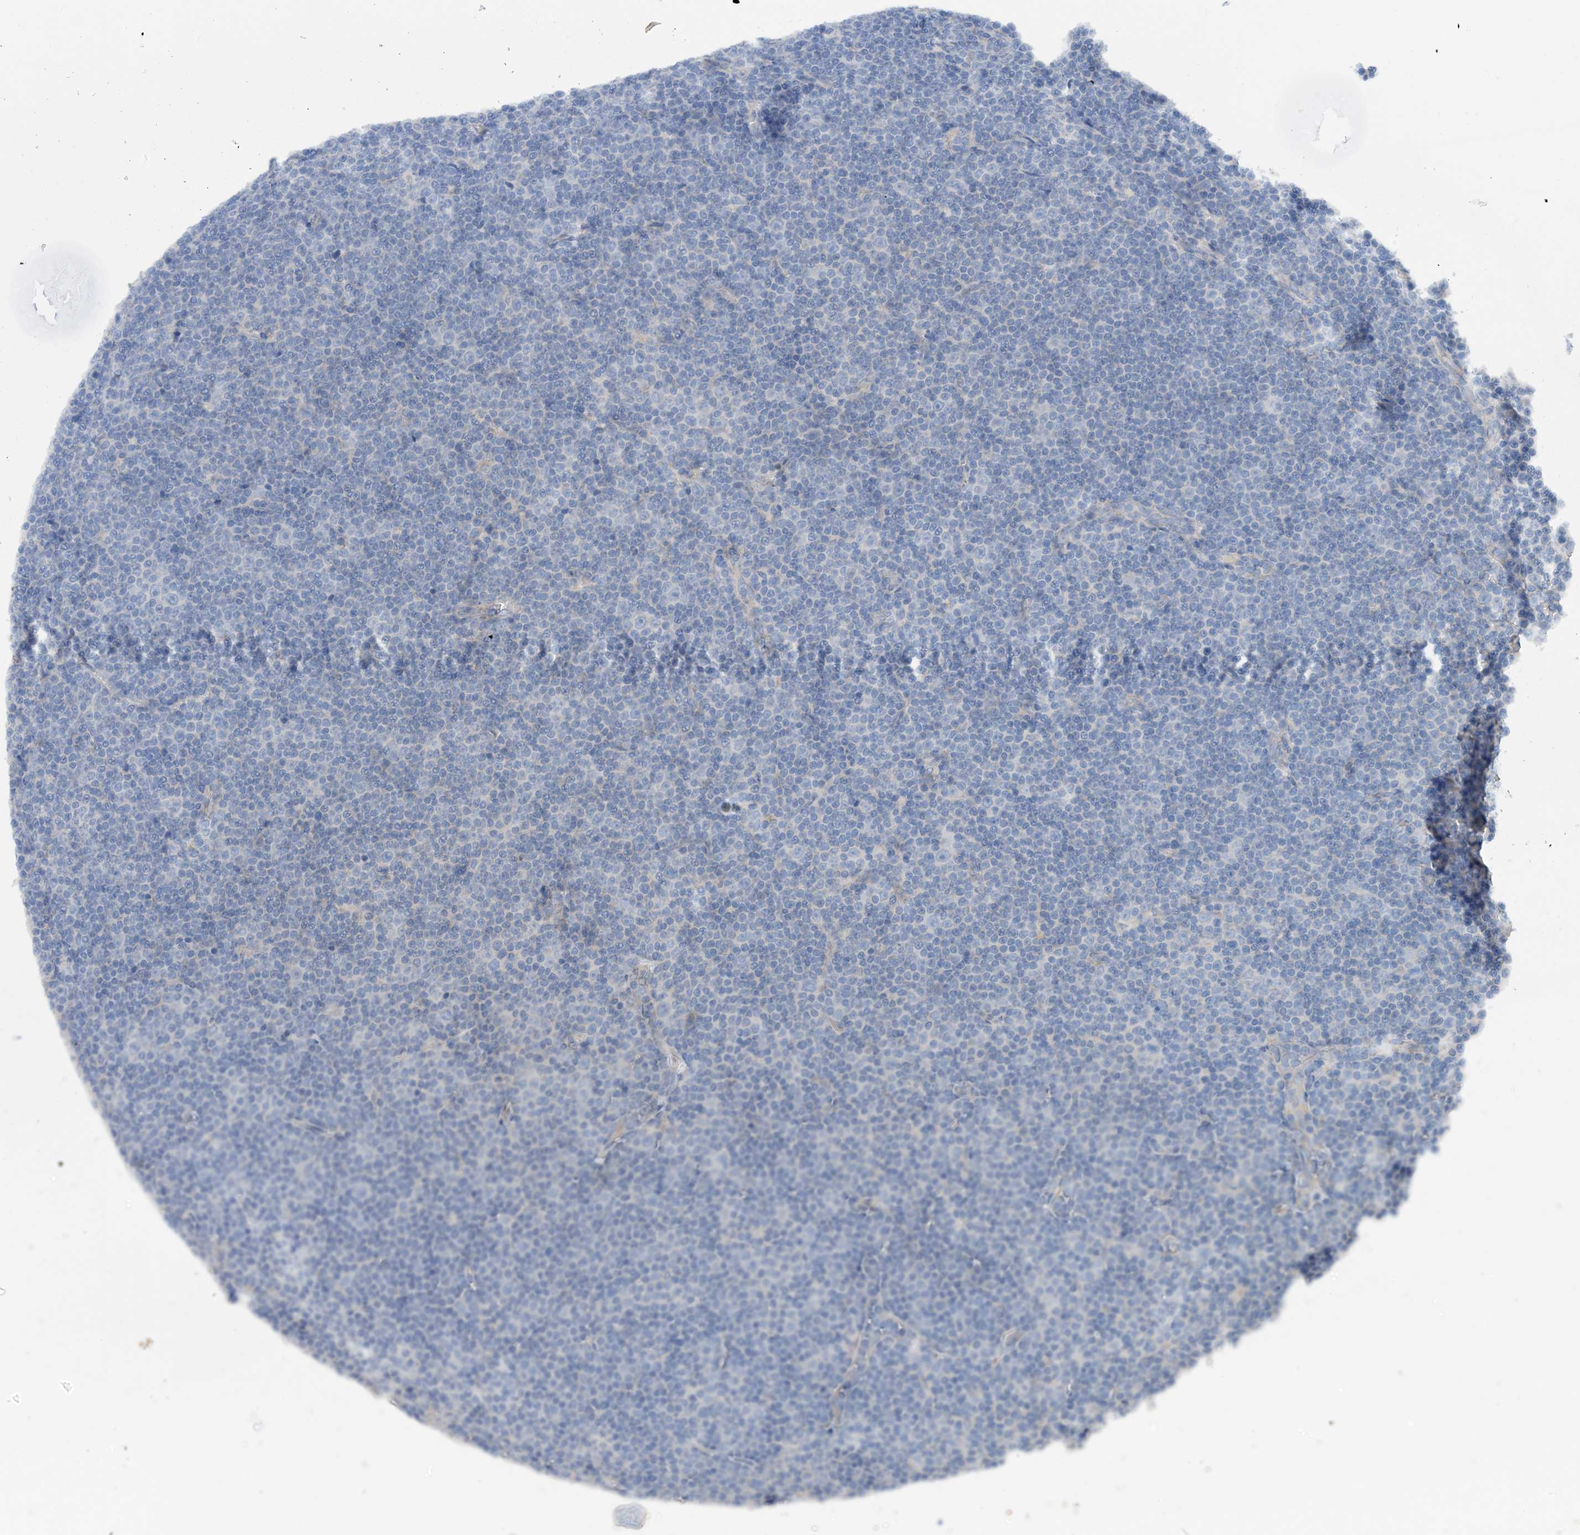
{"staining": {"intensity": "negative", "quantity": "none", "location": "none"}, "tissue": "lymphoma", "cell_type": "Tumor cells", "image_type": "cancer", "snomed": [{"axis": "morphology", "description": "Malignant lymphoma, non-Hodgkin's type, Low grade"}, {"axis": "topography", "description": "Lymph node"}], "caption": "This is an immunohistochemistry histopathology image of human malignant lymphoma, non-Hodgkin's type (low-grade). There is no positivity in tumor cells.", "gene": "SLC5A11", "patient": {"sex": "female", "age": 67}}